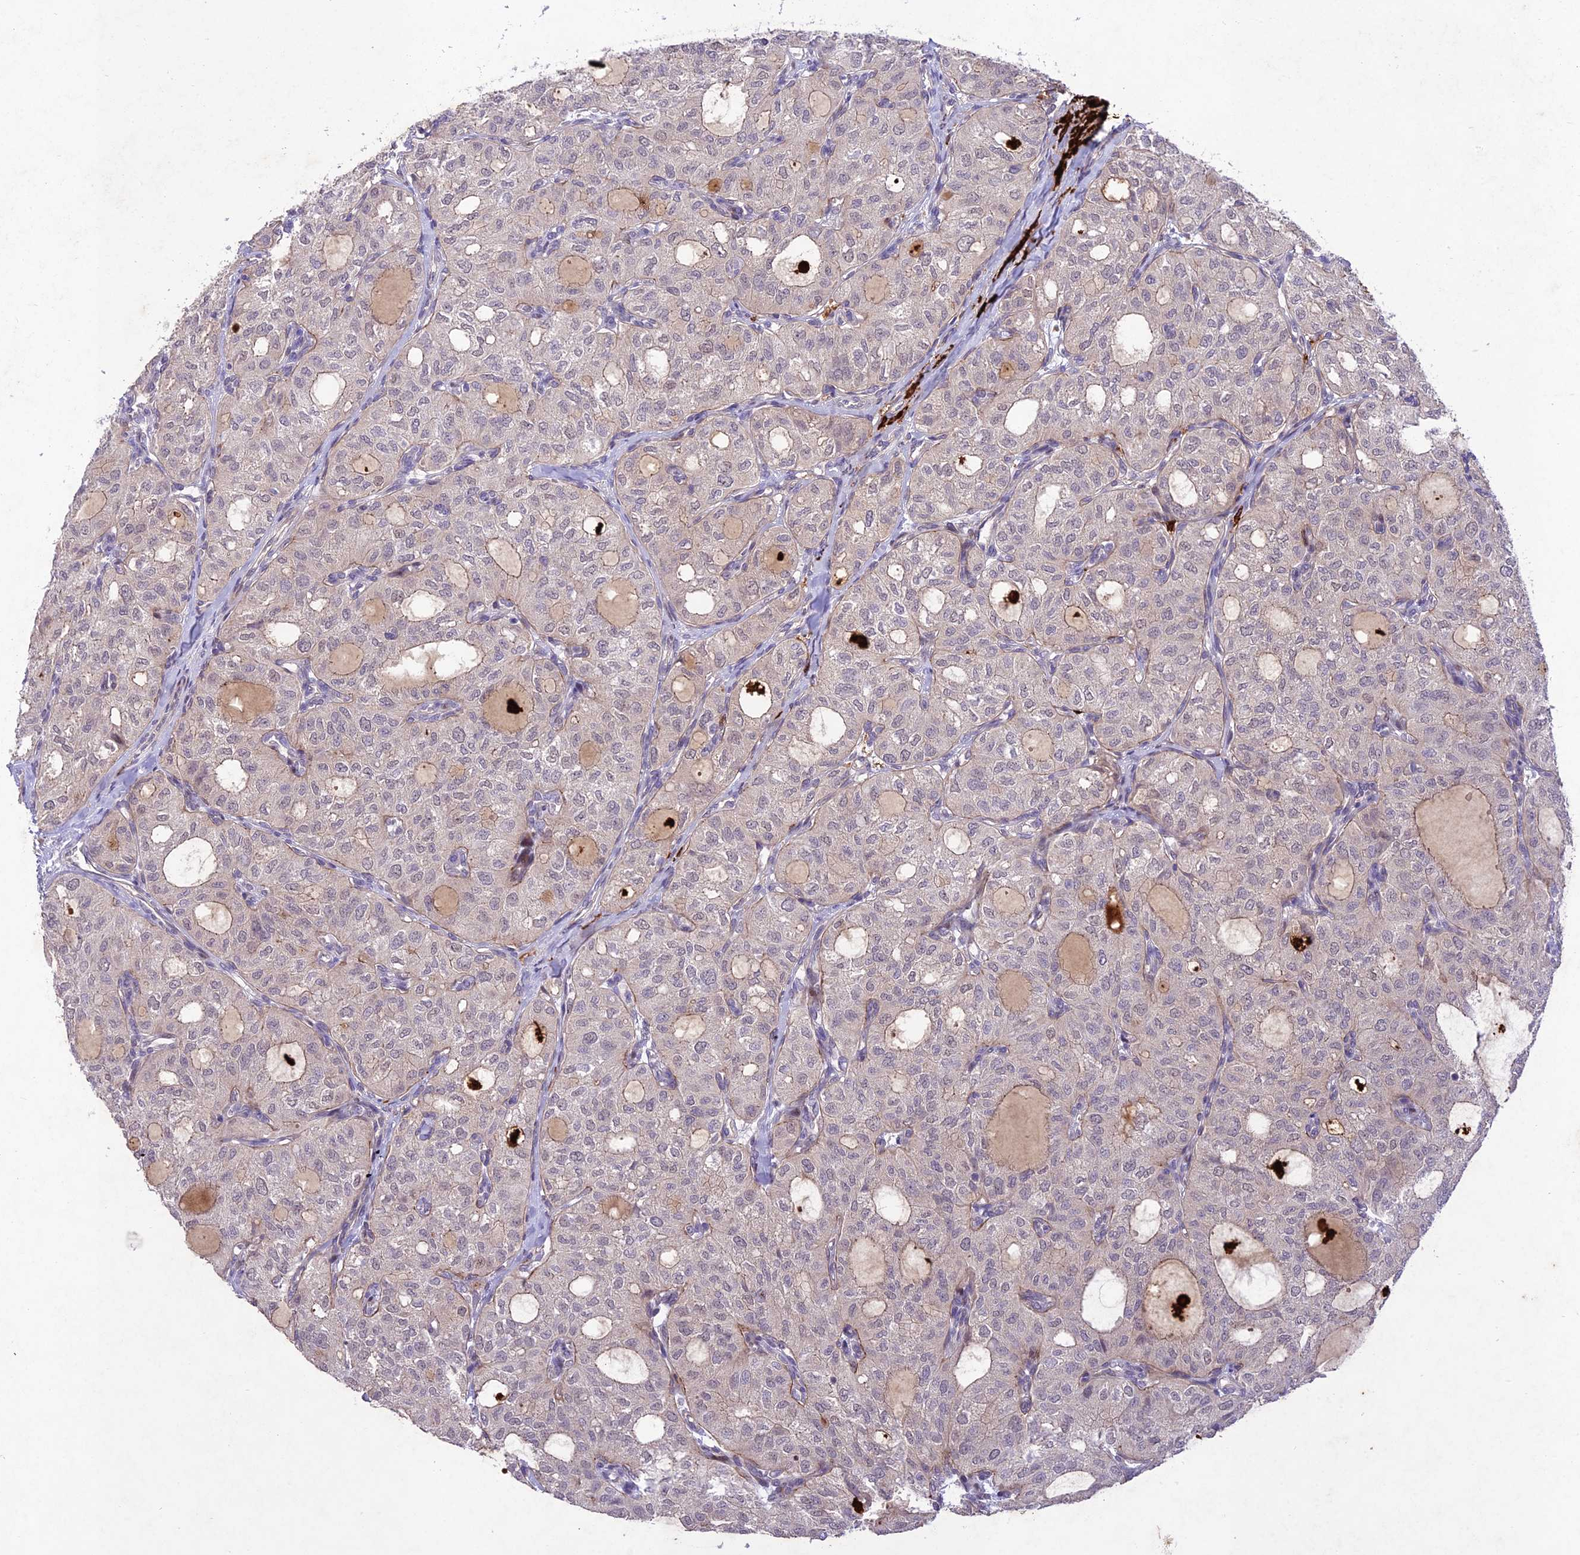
{"staining": {"intensity": "weak", "quantity": "<25%", "location": "cytoplasmic/membranous,nuclear"}, "tissue": "thyroid cancer", "cell_type": "Tumor cells", "image_type": "cancer", "snomed": [{"axis": "morphology", "description": "Follicular adenoma carcinoma, NOS"}, {"axis": "topography", "description": "Thyroid gland"}], "caption": "A high-resolution micrograph shows IHC staining of thyroid cancer (follicular adenoma carcinoma), which reveals no significant staining in tumor cells. The staining was performed using DAB (3,3'-diaminobenzidine) to visualize the protein expression in brown, while the nuclei were stained in blue with hematoxylin (Magnification: 20x).", "gene": "ANKRD52", "patient": {"sex": "male", "age": 75}}